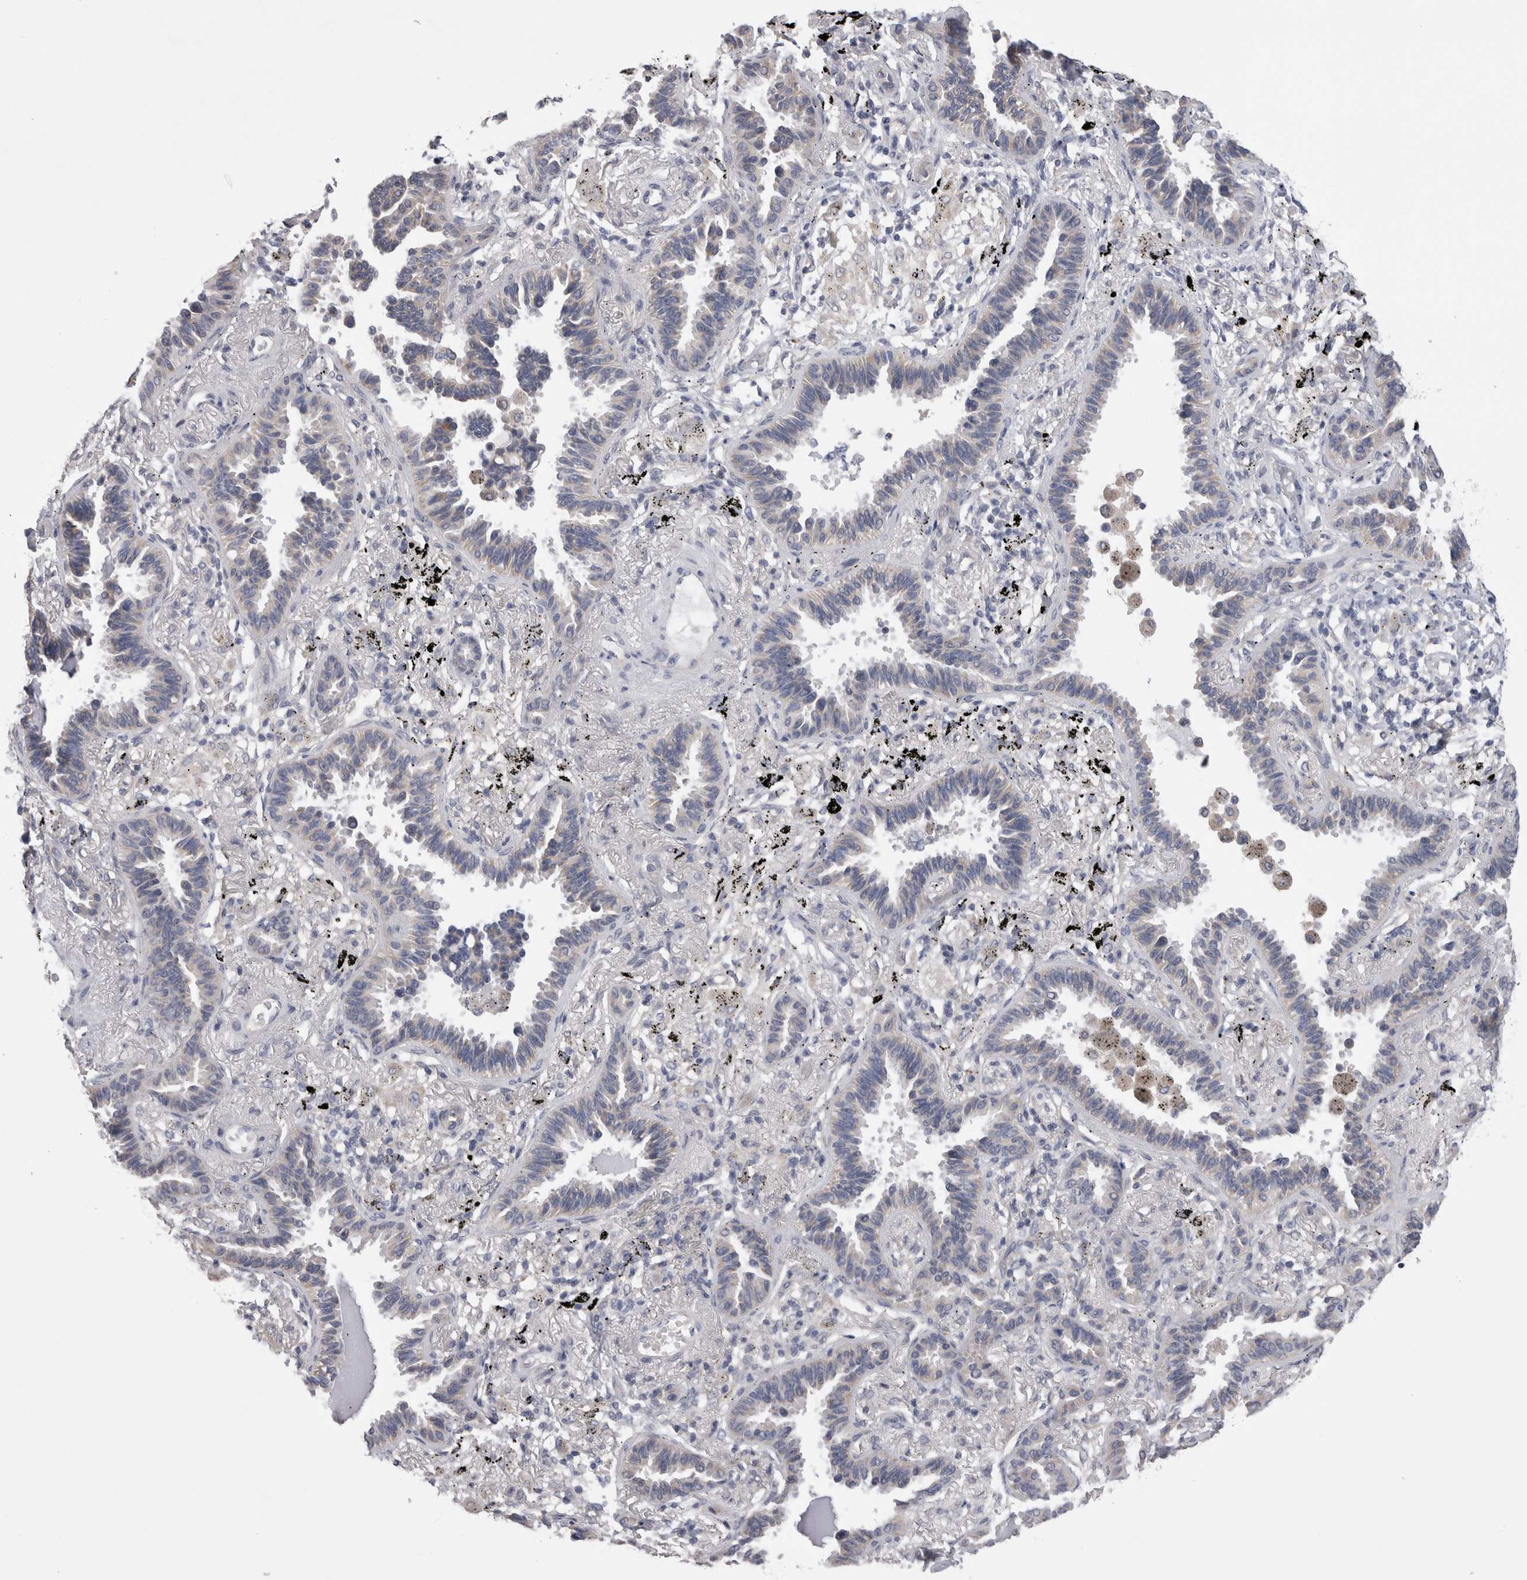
{"staining": {"intensity": "negative", "quantity": "none", "location": "none"}, "tissue": "lung cancer", "cell_type": "Tumor cells", "image_type": "cancer", "snomed": [{"axis": "morphology", "description": "Adenocarcinoma, NOS"}, {"axis": "topography", "description": "Lung"}], "caption": "The photomicrograph exhibits no significant expression in tumor cells of lung adenocarcinoma.", "gene": "ARHGAP29", "patient": {"sex": "male", "age": 59}}